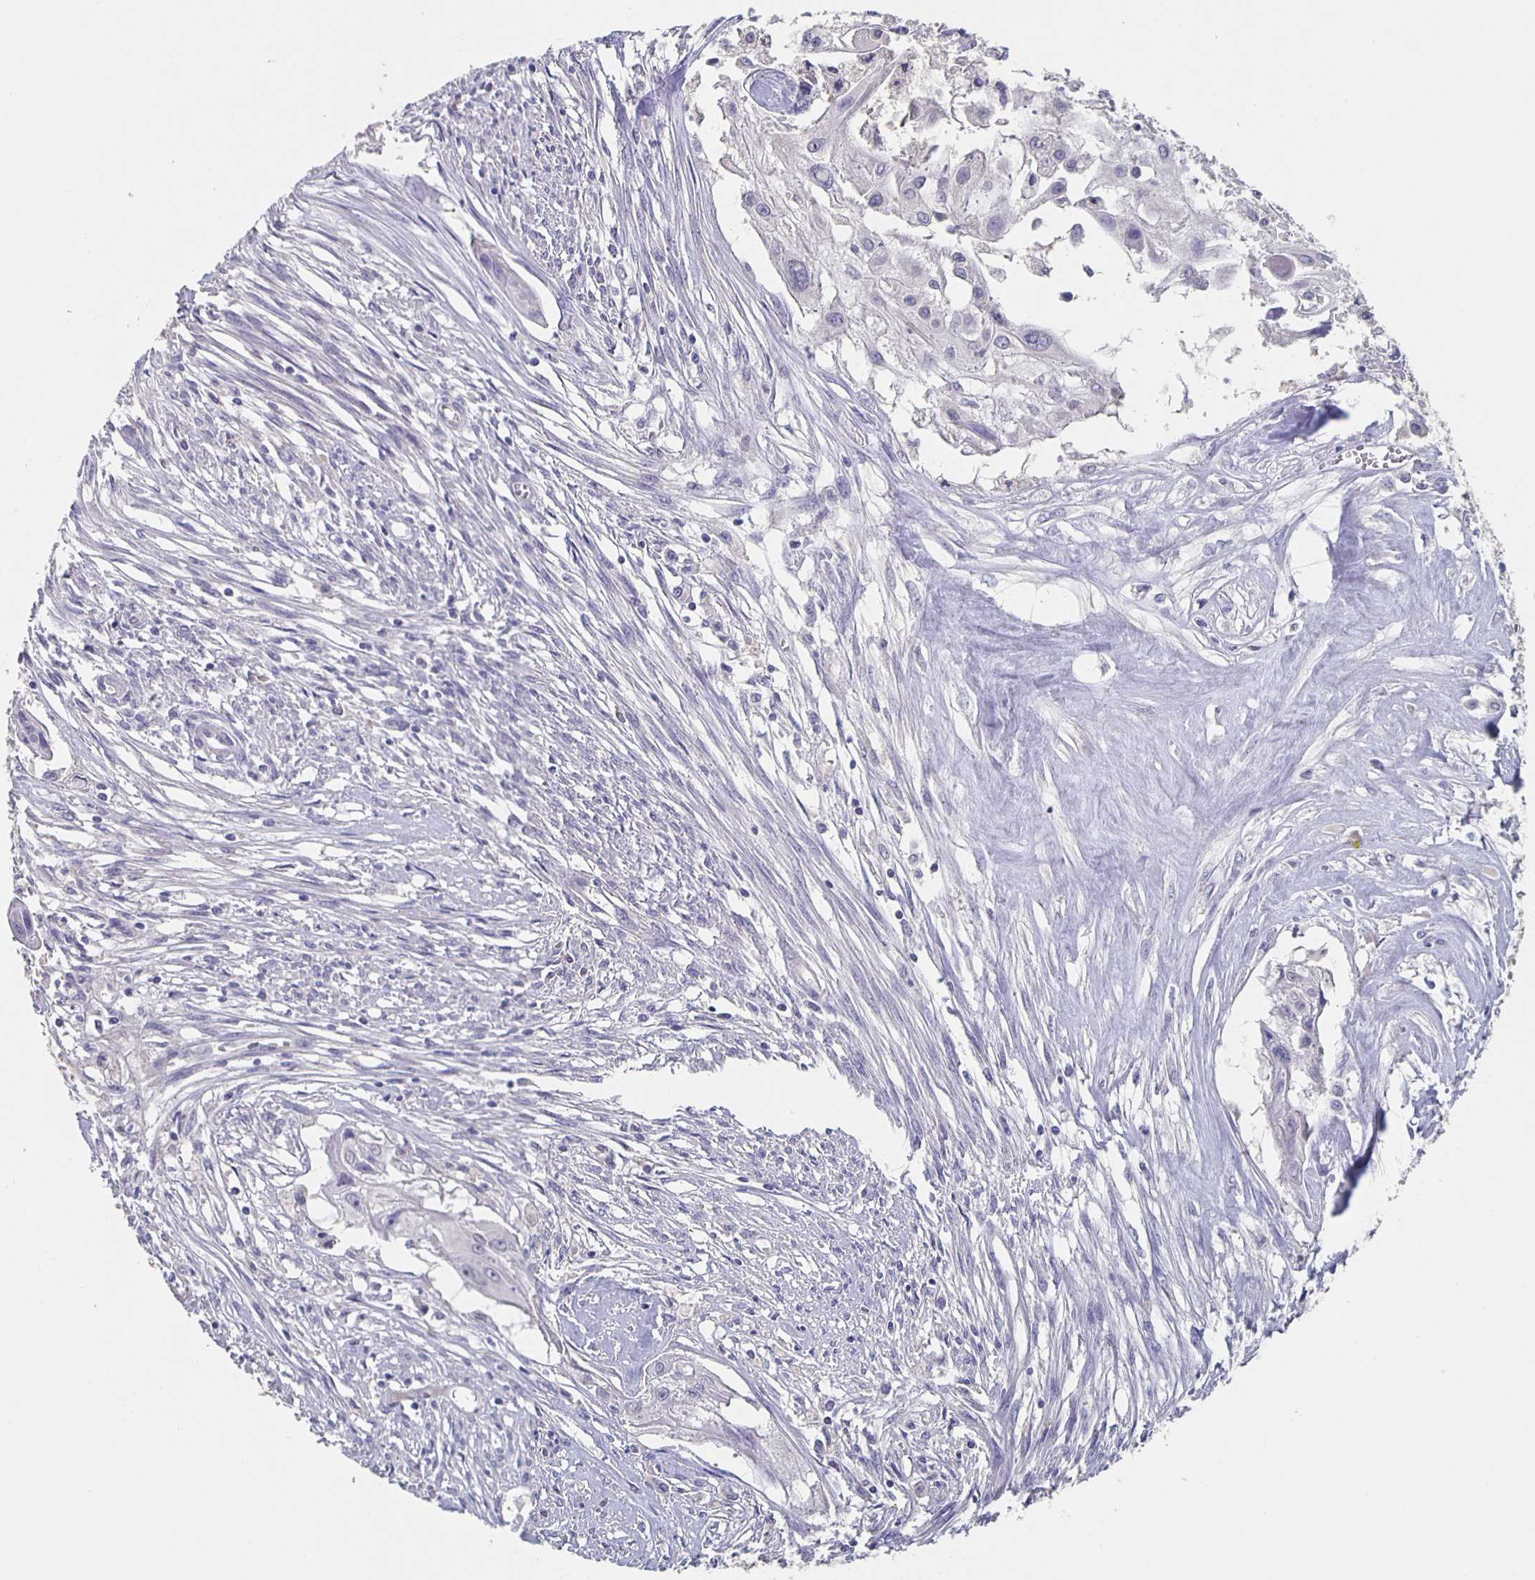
{"staining": {"intensity": "negative", "quantity": "none", "location": "none"}, "tissue": "cervical cancer", "cell_type": "Tumor cells", "image_type": "cancer", "snomed": [{"axis": "morphology", "description": "Squamous cell carcinoma, NOS"}, {"axis": "topography", "description": "Cervix"}], "caption": "DAB (3,3'-diaminobenzidine) immunohistochemical staining of human squamous cell carcinoma (cervical) displays no significant positivity in tumor cells. The staining is performed using DAB (3,3'-diaminobenzidine) brown chromogen with nuclei counter-stained in using hematoxylin.", "gene": "CACNA2D2", "patient": {"sex": "female", "age": 49}}